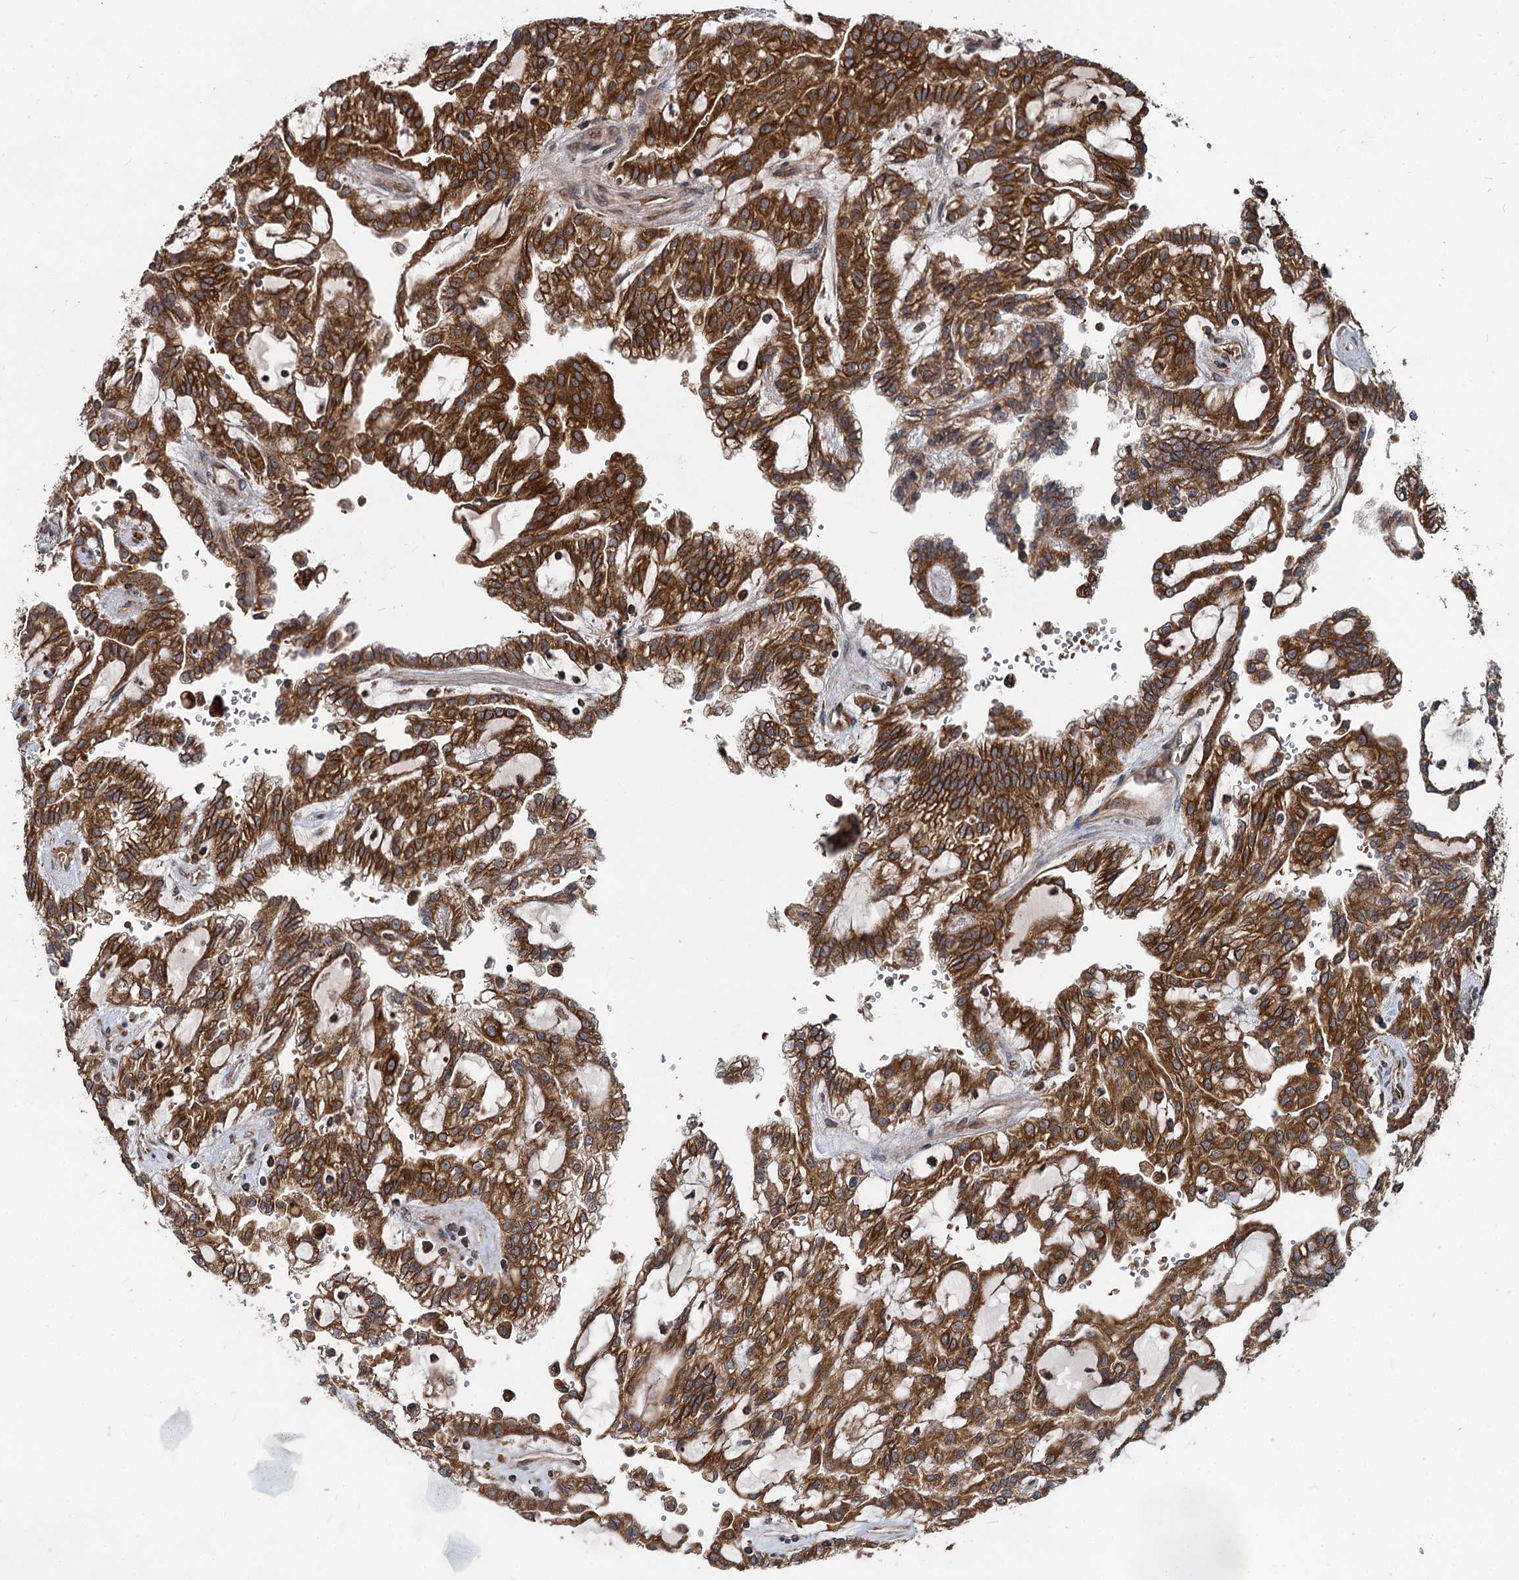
{"staining": {"intensity": "strong", "quantity": ">75%", "location": "cytoplasmic/membranous"}, "tissue": "renal cancer", "cell_type": "Tumor cells", "image_type": "cancer", "snomed": [{"axis": "morphology", "description": "Adenocarcinoma, NOS"}, {"axis": "topography", "description": "Kidney"}], "caption": "Strong cytoplasmic/membranous expression is appreciated in about >75% of tumor cells in renal adenocarcinoma.", "gene": "STIM1", "patient": {"sex": "male", "age": 63}}